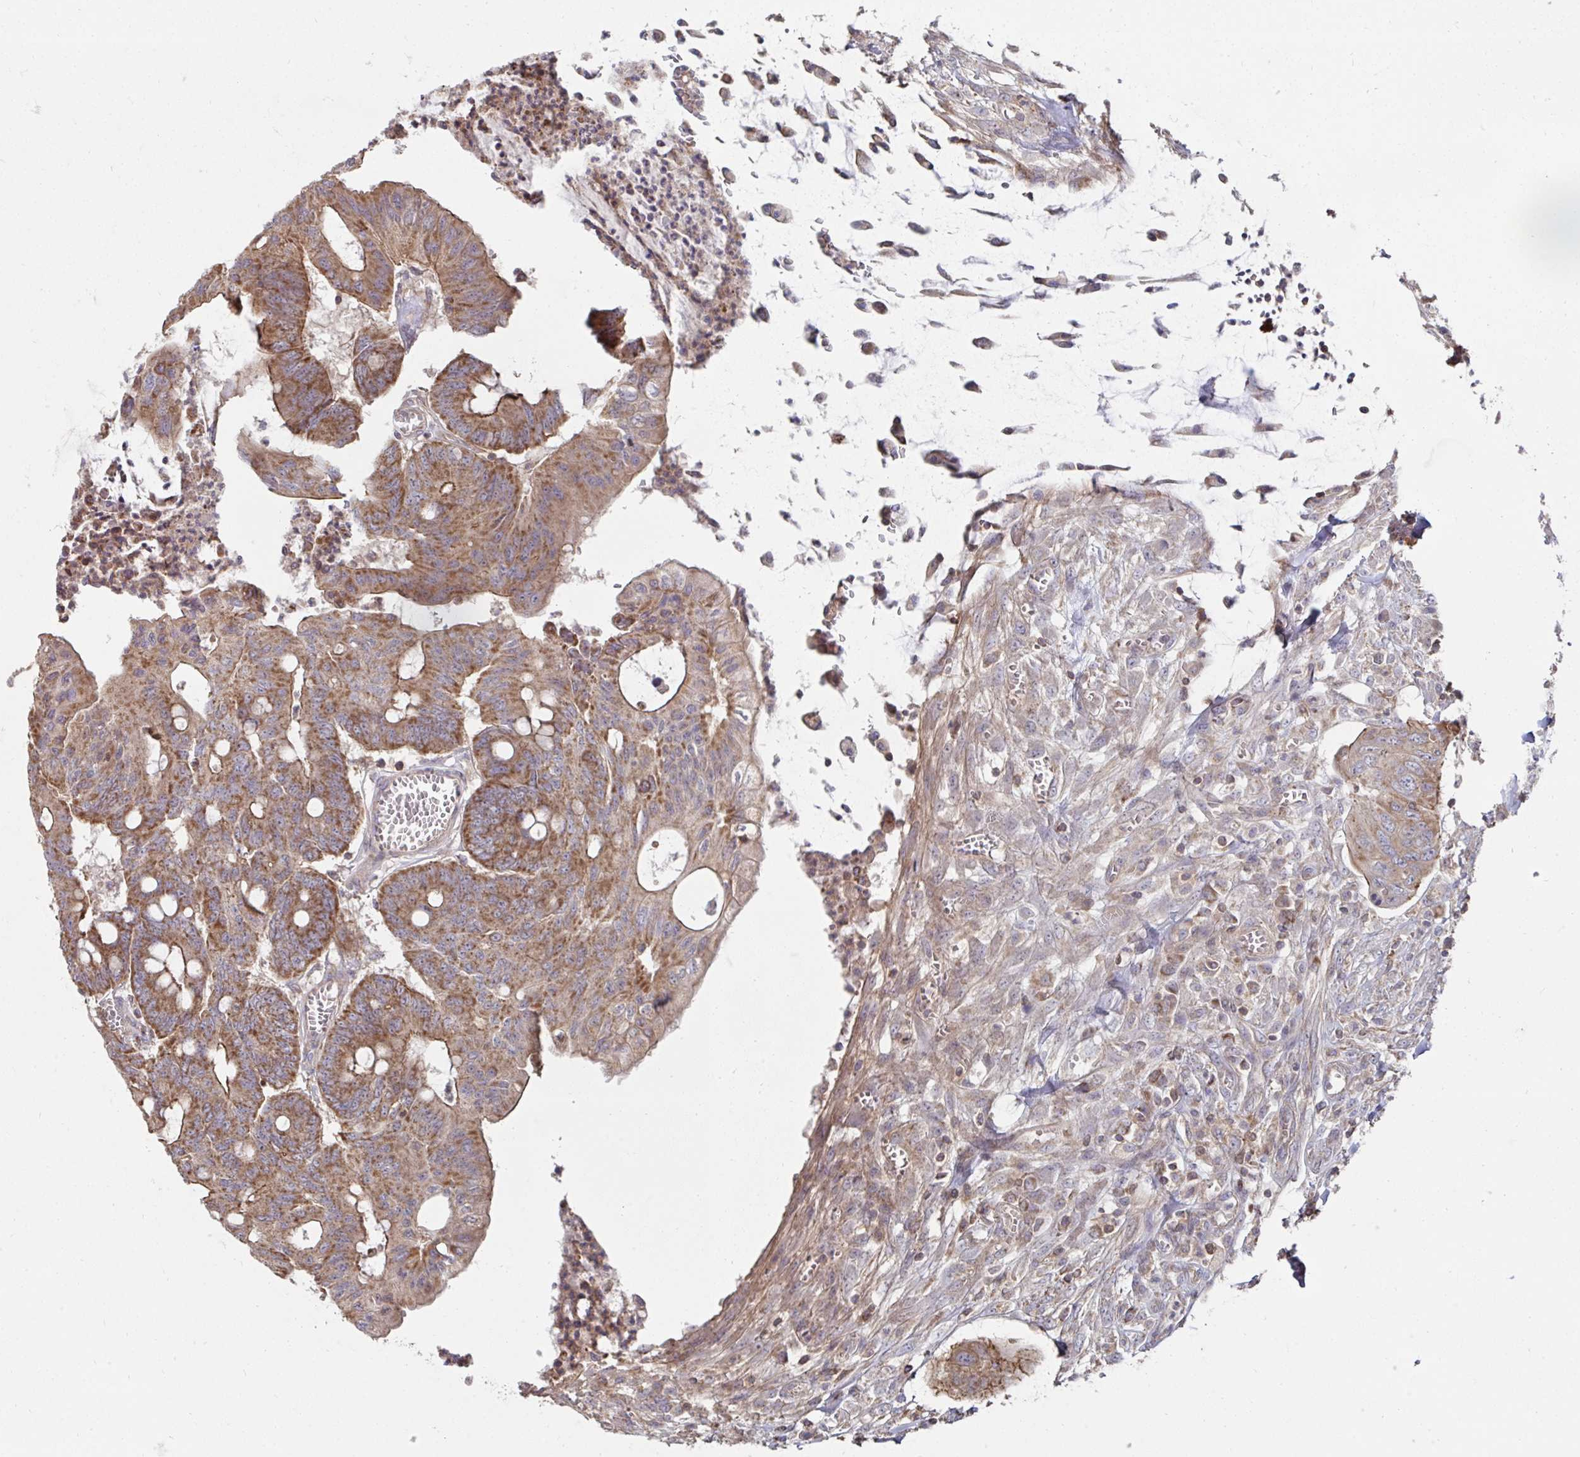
{"staining": {"intensity": "moderate", "quantity": ">75%", "location": "cytoplasmic/membranous"}, "tissue": "colorectal cancer", "cell_type": "Tumor cells", "image_type": "cancer", "snomed": [{"axis": "morphology", "description": "Adenocarcinoma, NOS"}, {"axis": "topography", "description": "Colon"}], "caption": "Moderate cytoplasmic/membranous protein positivity is appreciated in about >75% of tumor cells in colorectal adenocarcinoma.", "gene": "DZANK1", "patient": {"sex": "male", "age": 65}}